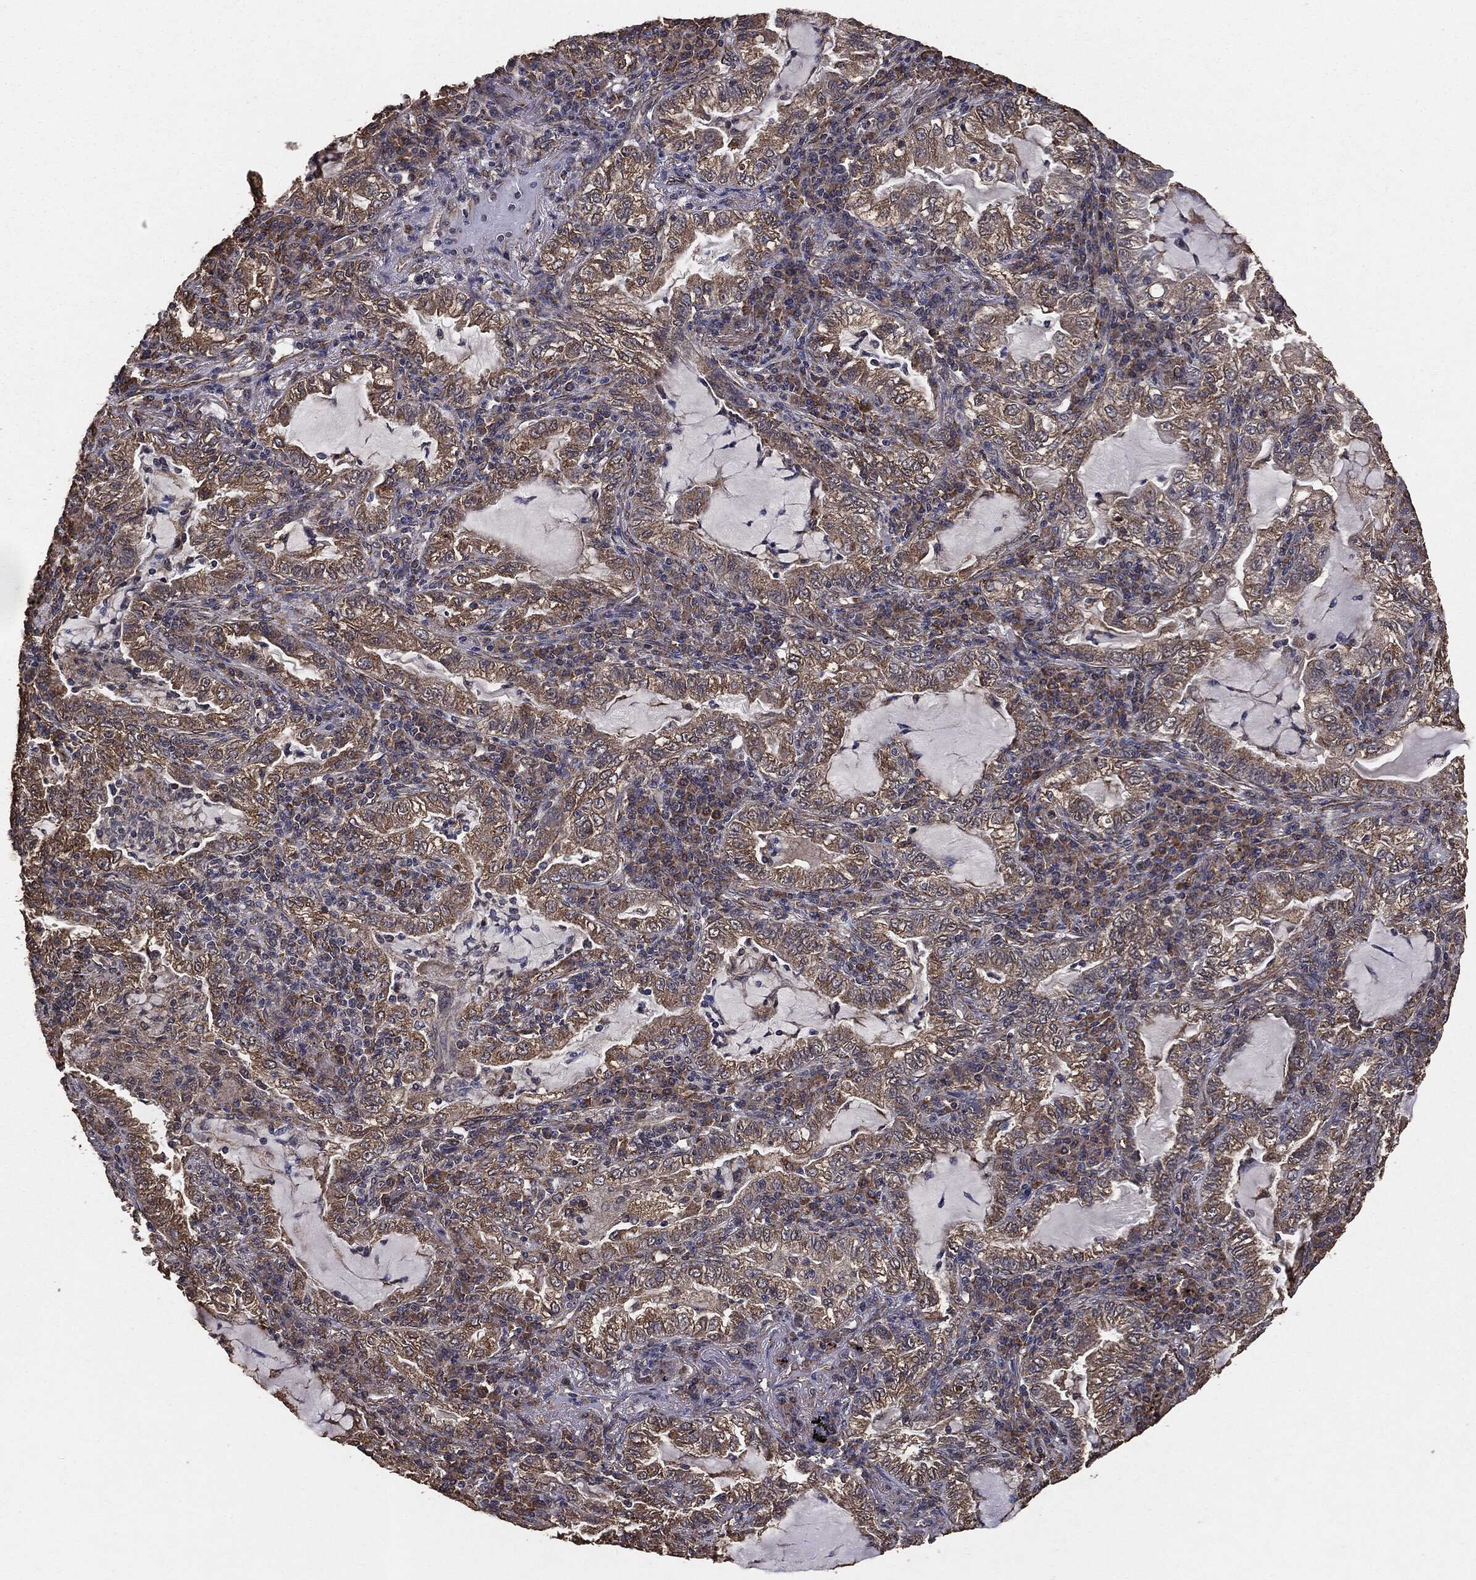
{"staining": {"intensity": "weak", "quantity": "25%-75%", "location": "cytoplasmic/membranous"}, "tissue": "lung cancer", "cell_type": "Tumor cells", "image_type": "cancer", "snomed": [{"axis": "morphology", "description": "Adenocarcinoma, NOS"}, {"axis": "topography", "description": "Lung"}], "caption": "High-power microscopy captured an IHC photomicrograph of lung cancer (adenocarcinoma), revealing weak cytoplasmic/membranous staining in about 25%-75% of tumor cells. (IHC, brightfield microscopy, high magnification).", "gene": "MTOR", "patient": {"sex": "female", "age": 73}}